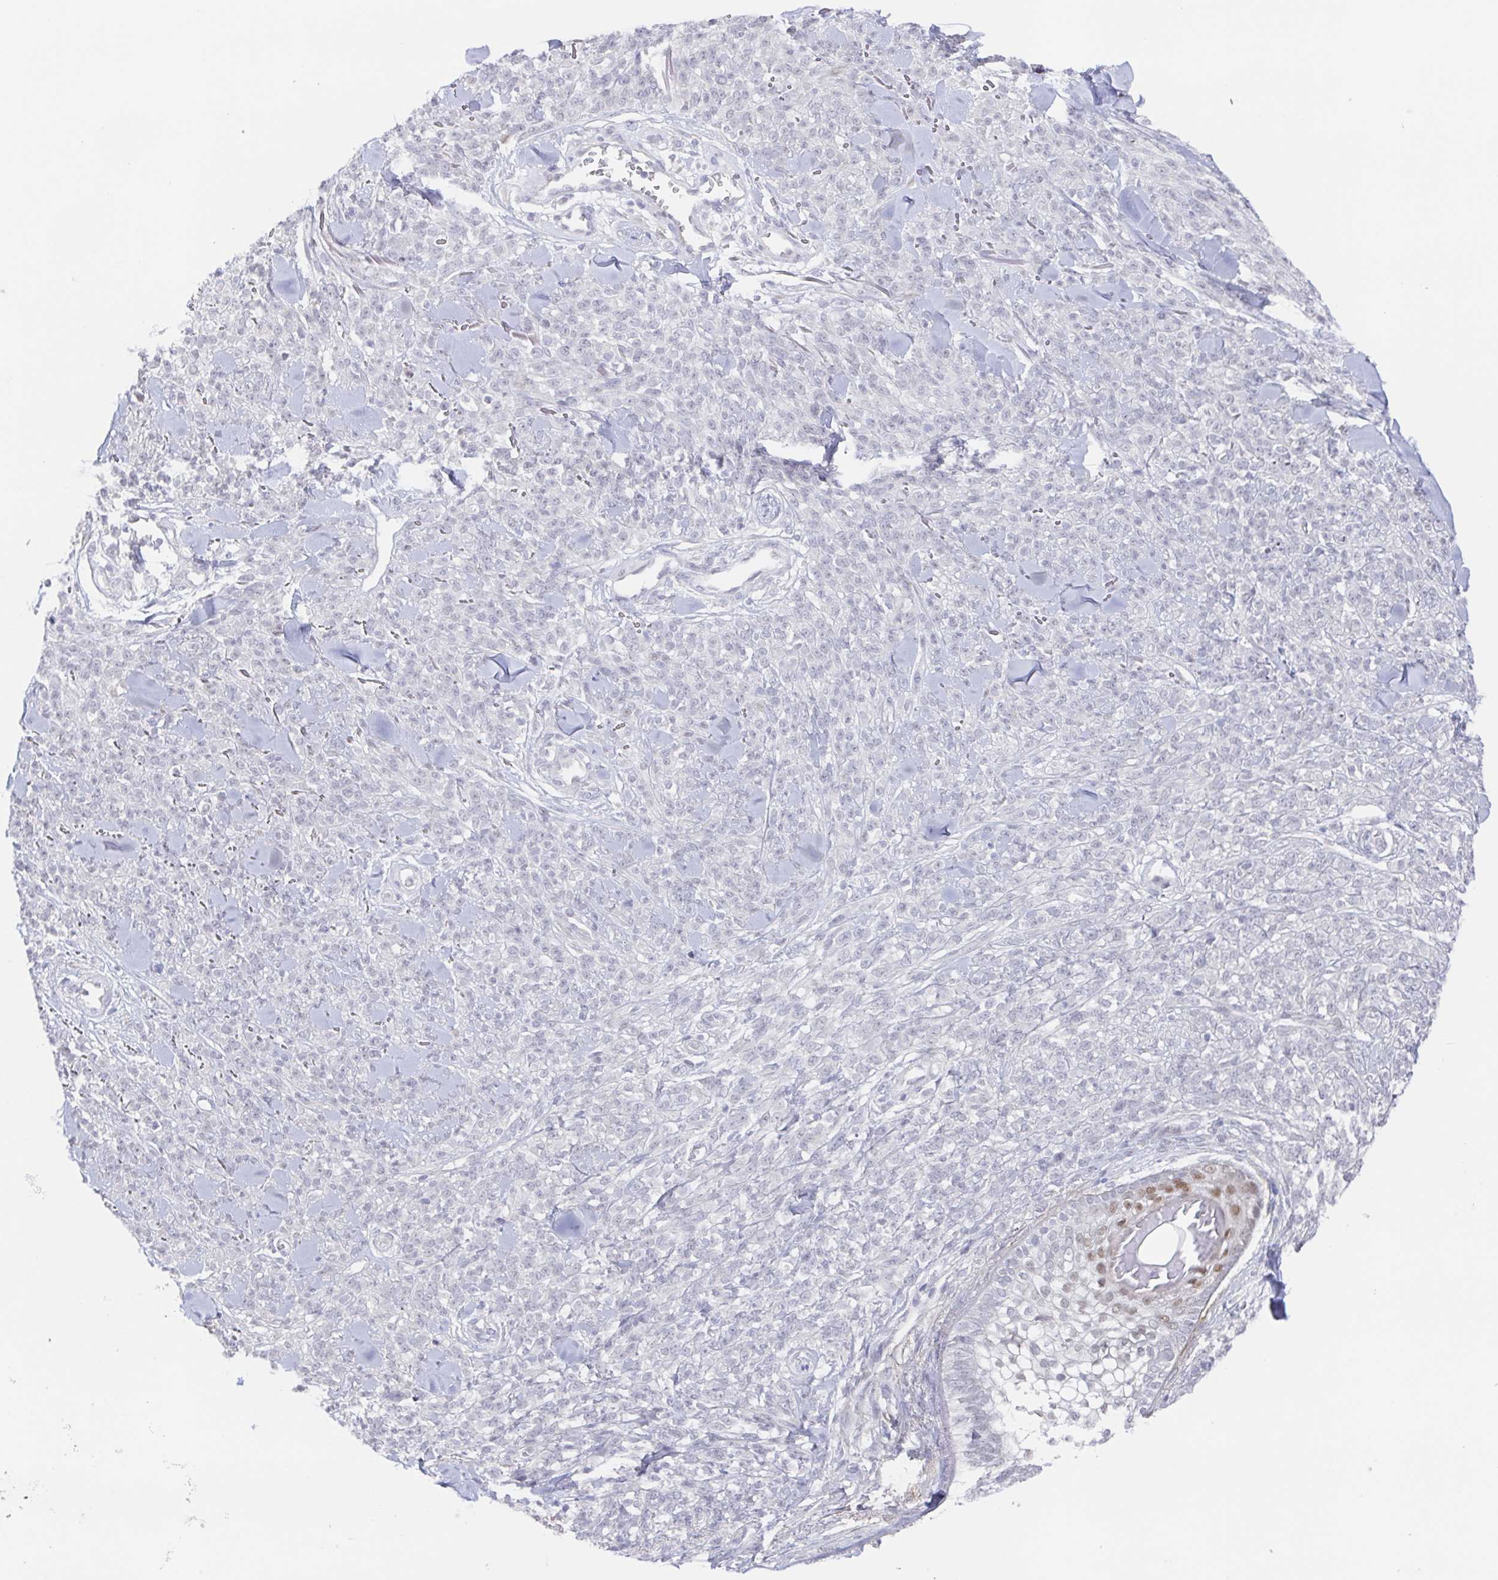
{"staining": {"intensity": "negative", "quantity": "none", "location": "none"}, "tissue": "melanoma", "cell_type": "Tumor cells", "image_type": "cancer", "snomed": [{"axis": "morphology", "description": "Malignant melanoma, NOS"}, {"axis": "topography", "description": "Skin"}, {"axis": "topography", "description": "Skin of trunk"}], "caption": "Tumor cells are negative for brown protein staining in melanoma. The staining was performed using DAB (3,3'-diaminobenzidine) to visualize the protein expression in brown, while the nuclei were stained in blue with hematoxylin (Magnification: 20x).", "gene": "POU2F3", "patient": {"sex": "male", "age": 74}}